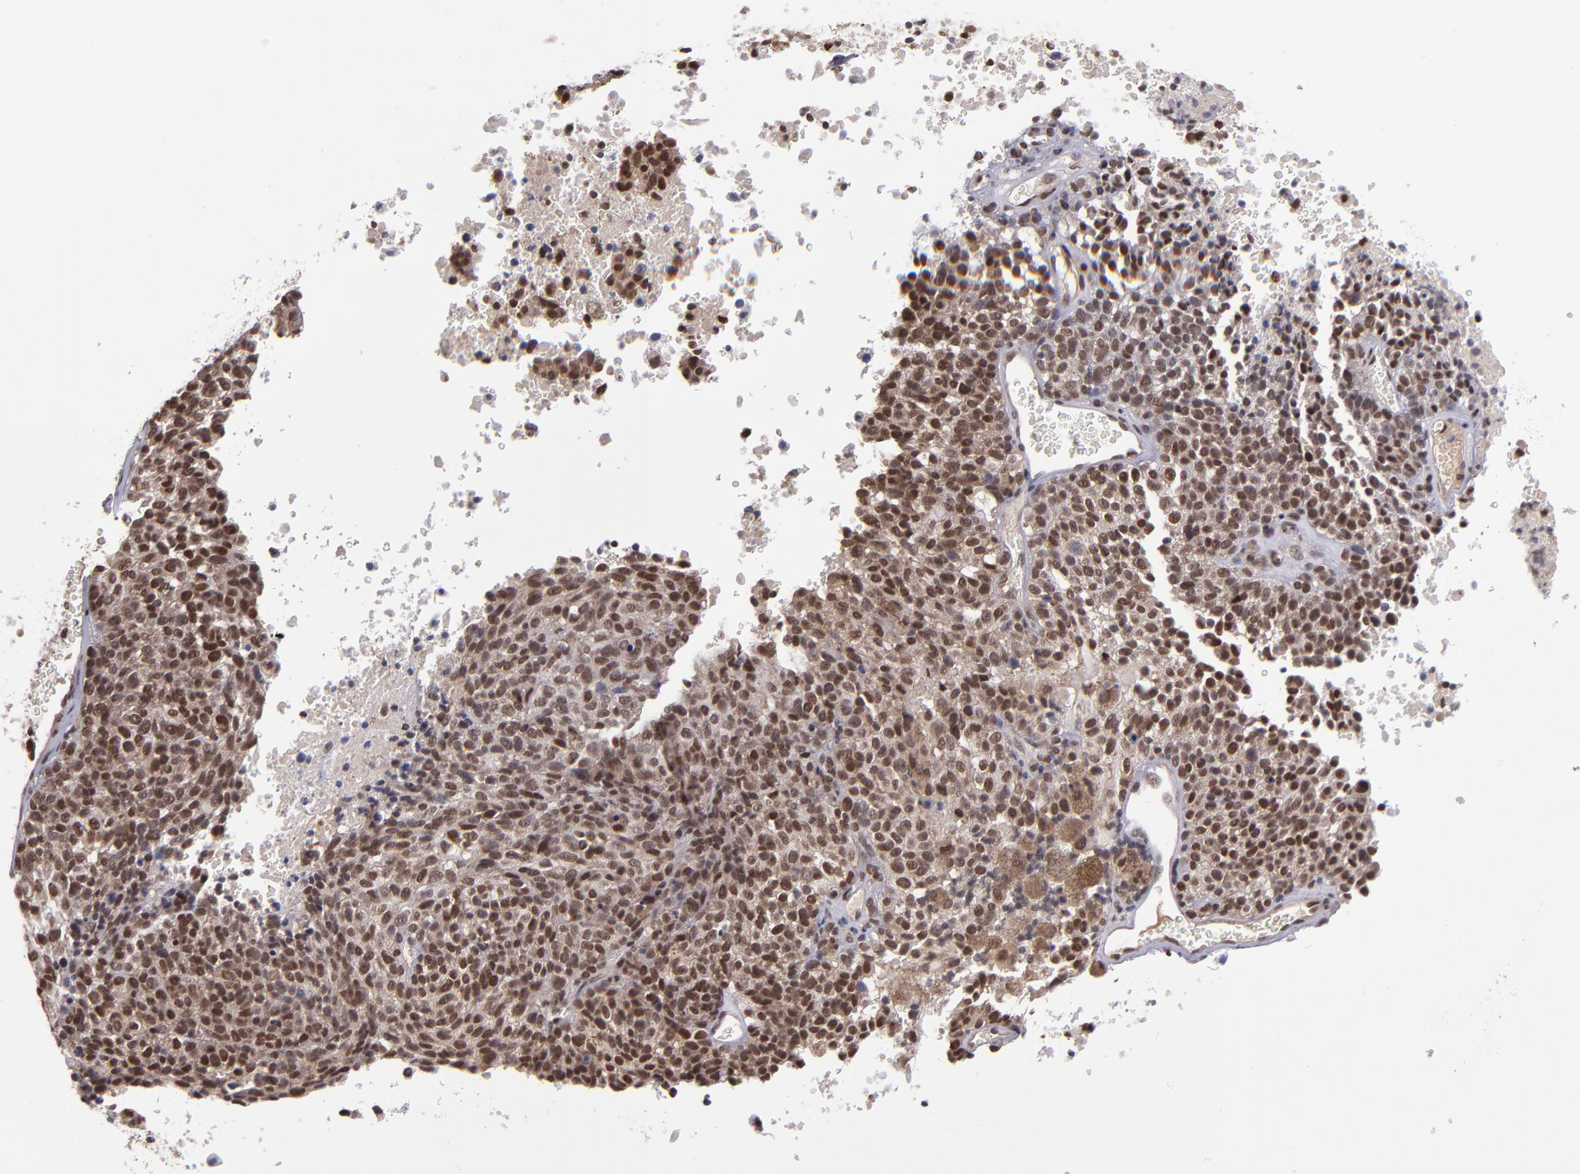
{"staining": {"intensity": "moderate", "quantity": ">75%", "location": "nuclear"}, "tissue": "melanoma", "cell_type": "Tumor cells", "image_type": "cancer", "snomed": [{"axis": "morphology", "description": "Malignant melanoma, Metastatic site"}, {"axis": "topography", "description": "Cerebral cortex"}], "caption": "Human malignant melanoma (metastatic site) stained for a protein (brown) displays moderate nuclear positive staining in about >75% of tumor cells.", "gene": "EP300", "patient": {"sex": "female", "age": 52}}